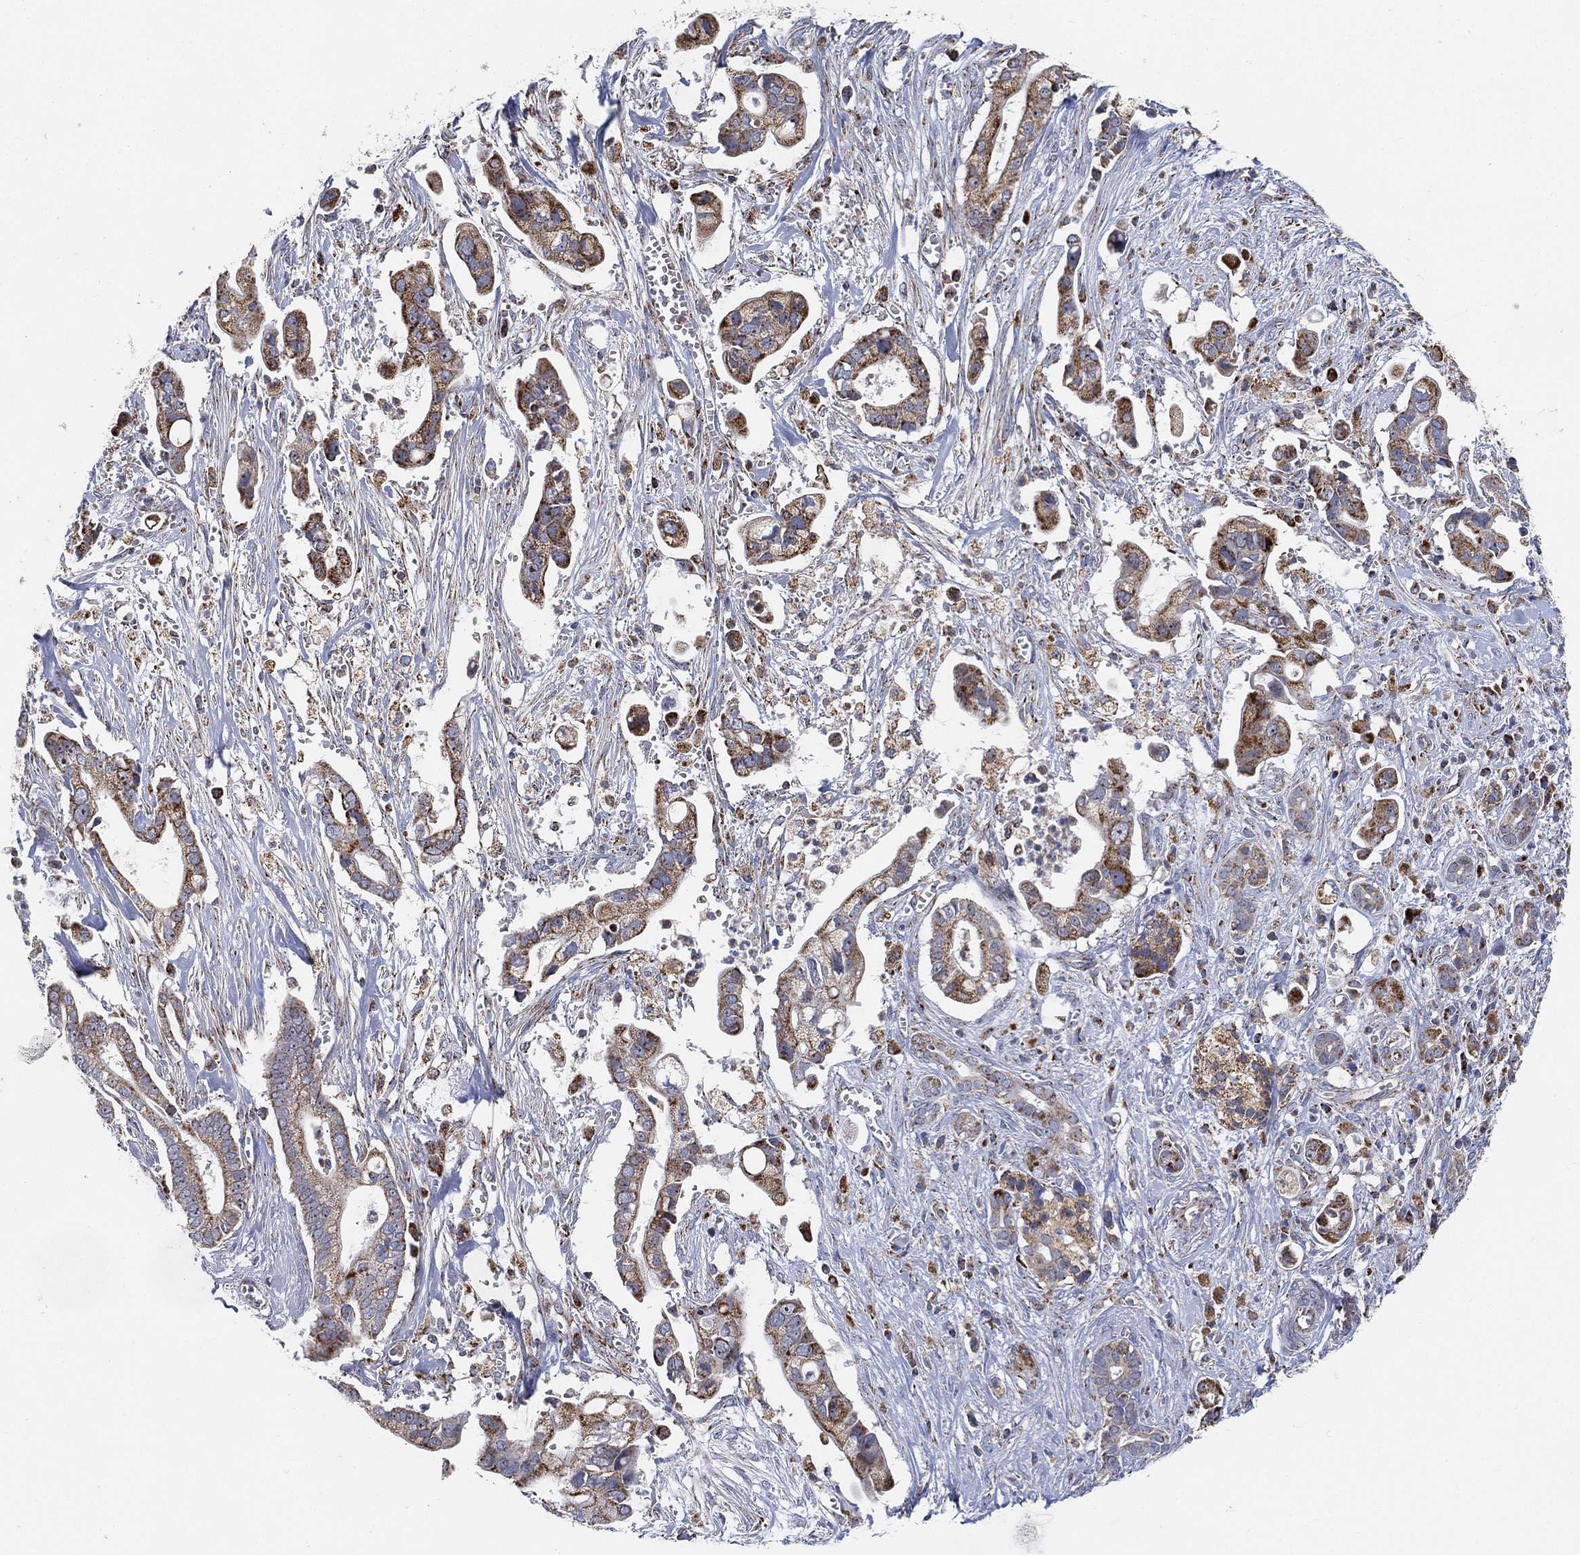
{"staining": {"intensity": "moderate", "quantity": "25%-75%", "location": "cytoplasmic/membranous"}, "tissue": "pancreatic cancer", "cell_type": "Tumor cells", "image_type": "cancer", "snomed": [{"axis": "morphology", "description": "Adenocarcinoma, NOS"}, {"axis": "topography", "description": "Pancreas"}], "caption": "Immunohistochemistry image of neoplastic tissue: adenocarcinoma (pancreatic) stained using IHC demonstrates medium levels of moderate protein expression localized specifically in the cytoplasmic/membranous of tumor cells, appearing as a cytoplasmic/membranous brown color.", "gene": "GCAT", "patient": {"sex": "male", "age": 61}}